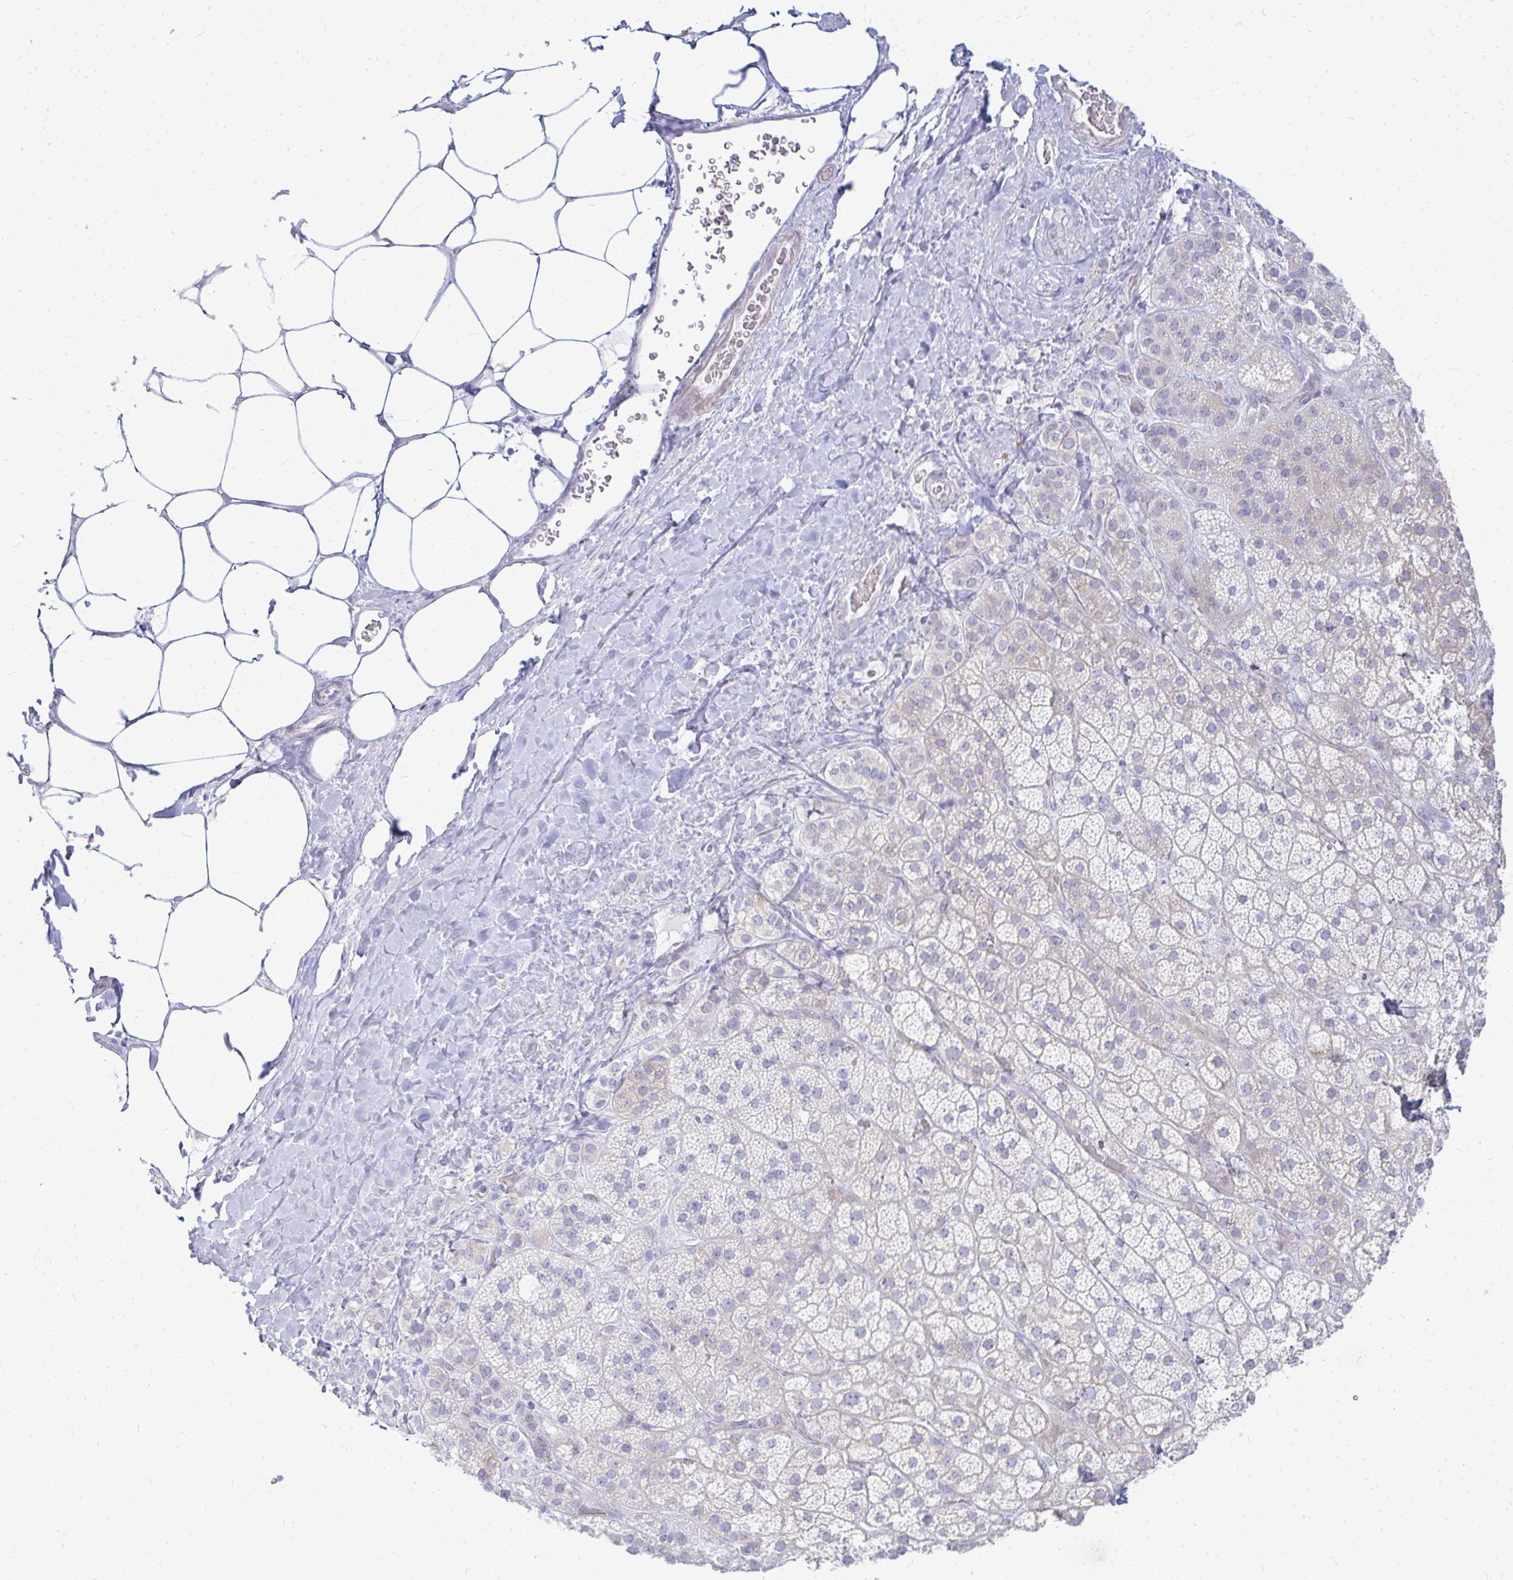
{"staining": {"intensity": "moderate", "quantity": "<25%", "location": "cytoplasmic/membranous"}, "tissue": "adrenal gland", "cell_type": "Glandular cells", "image_type": "normal", "snomed": [{"axis": "morphology", "description": "Normal tissue, NOS"}, {"axis": "topography", "description": "Adrenal gland"}], "caption": "Normal adrenal gland was stained to show a protein in brown. There is low levels of moderate cytoplasmic/membranous staining in about <25% of glandular cells. (DAB (3,3'-diaminobenzidine) IHC, brown staining for protein, blue staining for nuclei).", "gene": "TSPEAR", "patient": {"sex": "male", "age": 57}}